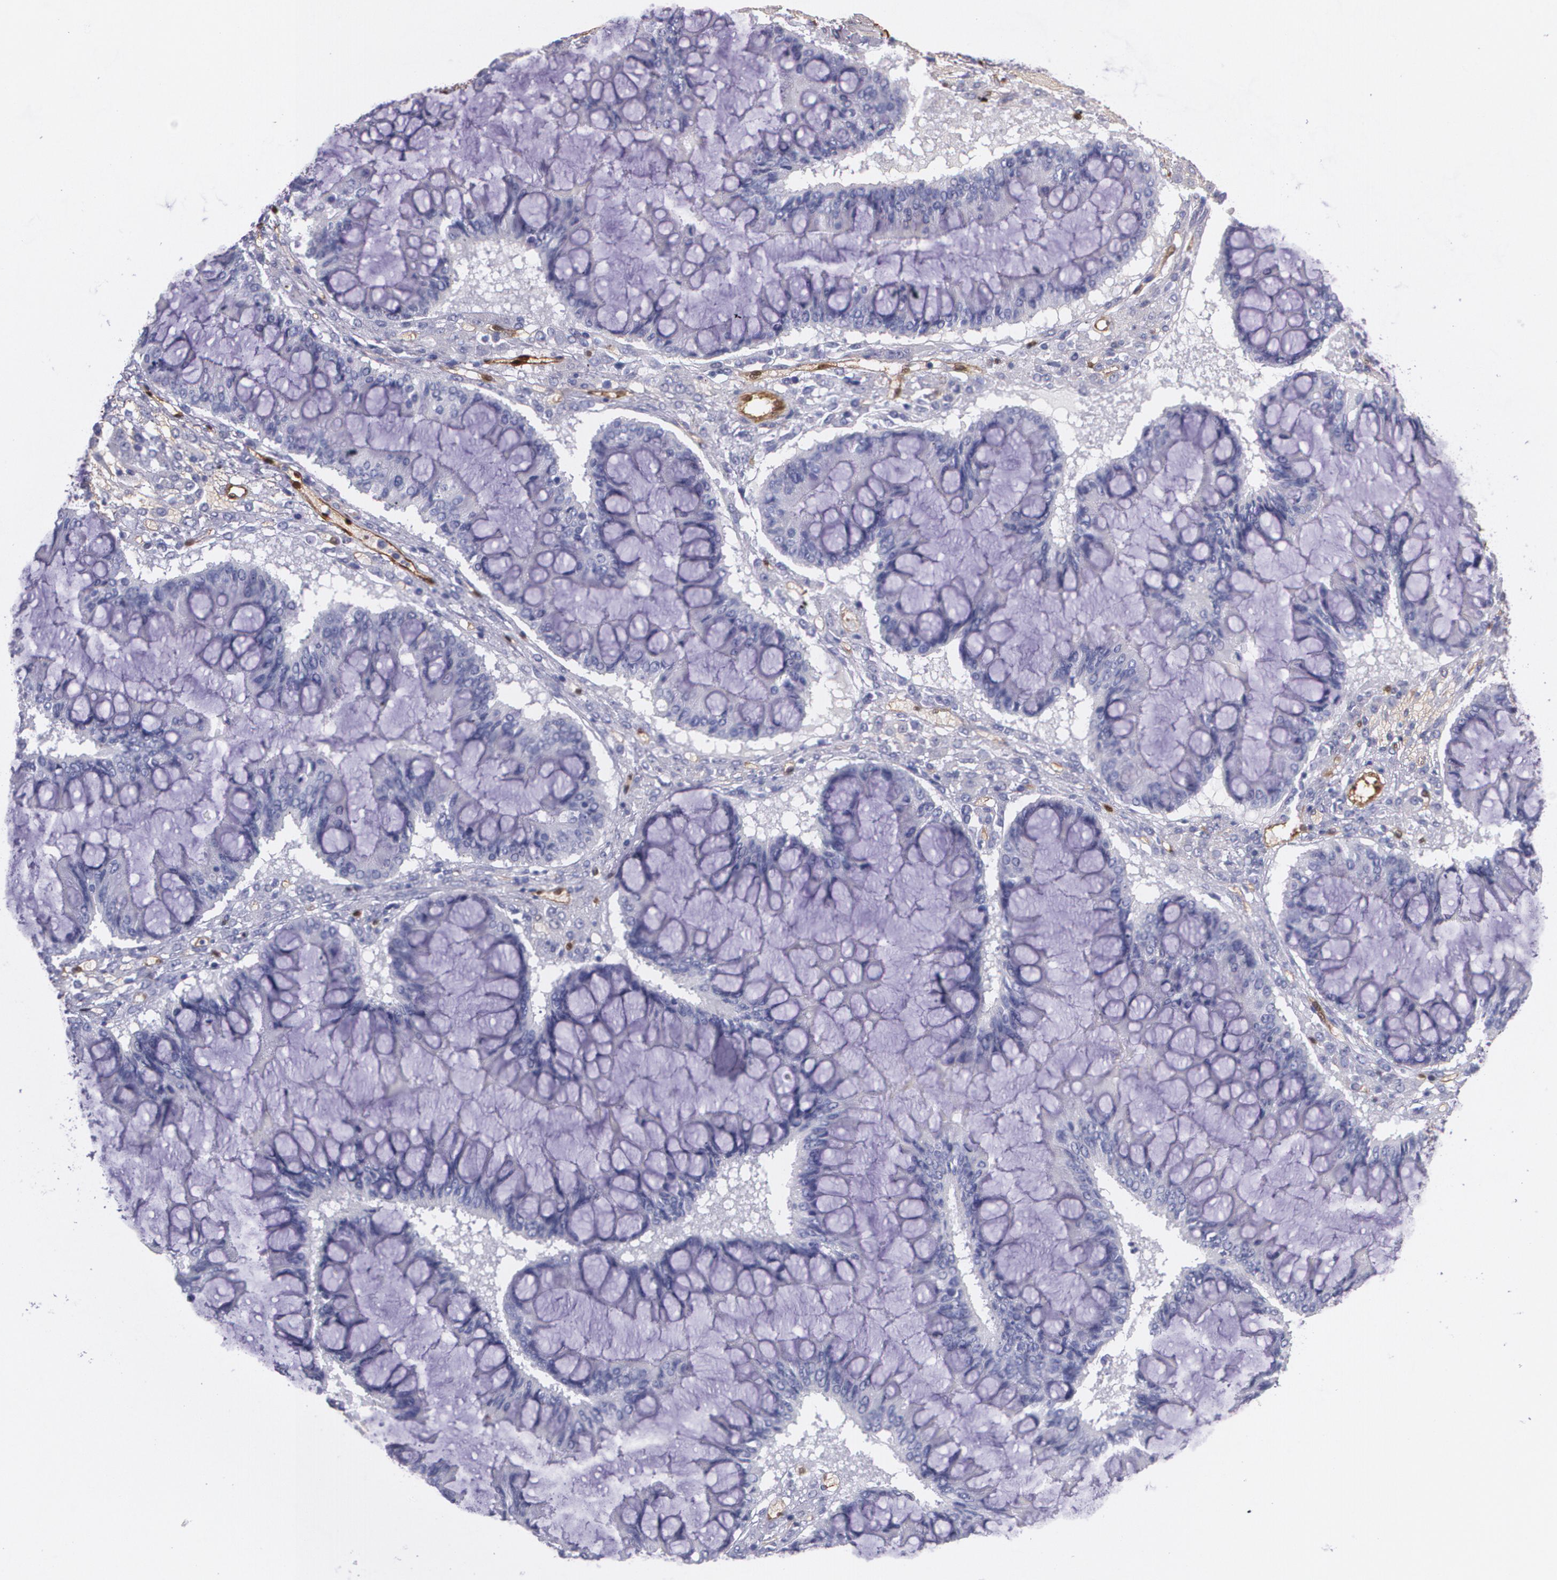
{"staining": {"intensity": "negative", "quantity": "none", "location": "none"}, "tissue": "ovarian cancer", "cell_type": "Tumor cells", "image_type": "cancer", "snomed": [{"axis": "morphology", "description": "Cystadenocarcinoma, mucinous, NOS"}, {"axis": "topography", "description": "Ovary"}], "caption": "Ovarian mucinous cystadenocarcinoma was stained to show a protein in brown. There is no significant staining in tumor cells. (DAB immunohistochemistry, high magnification).", "gene": "MMP2", "patient": {"sex": "female", "age": 73}}